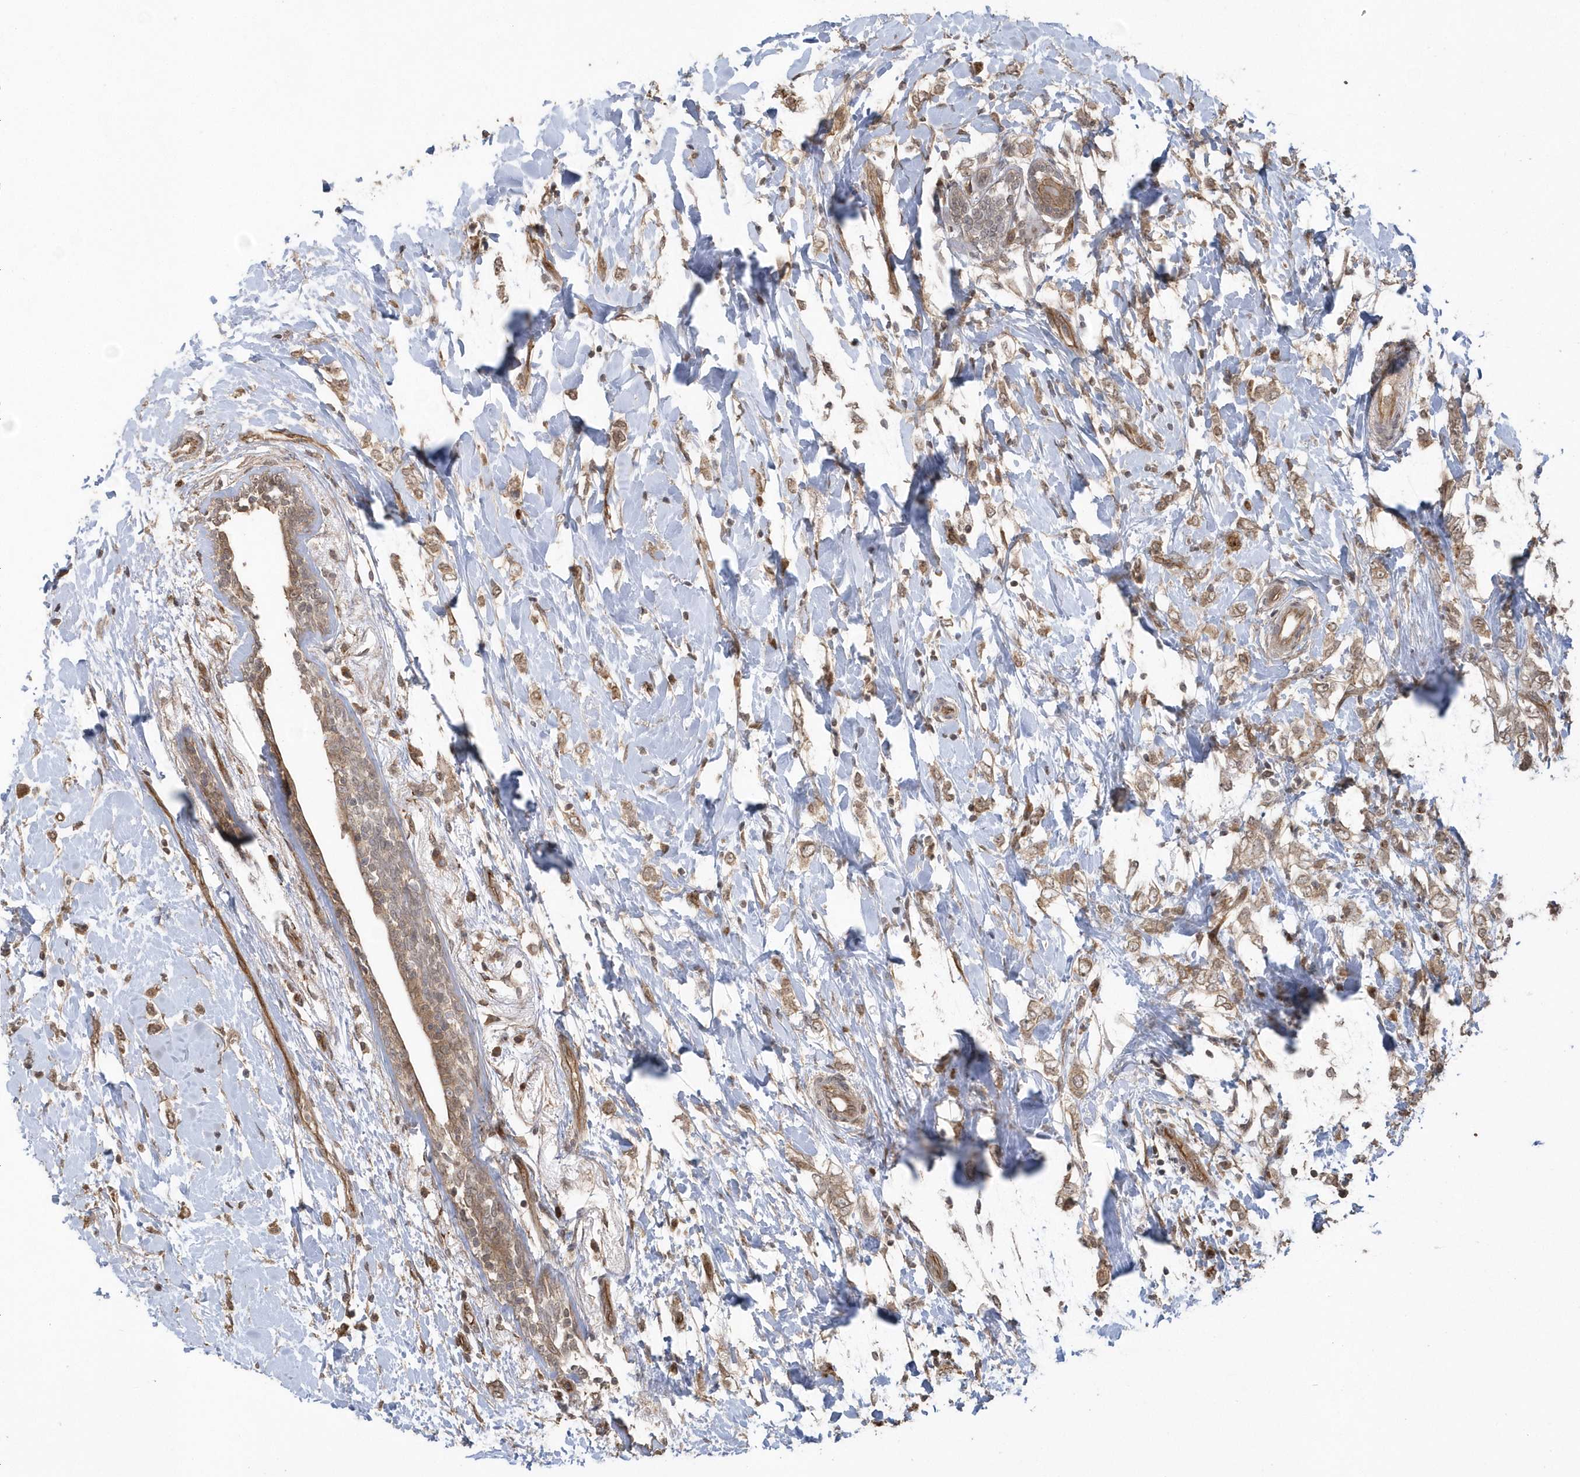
{"staining": {"intensity": "moderate", "quantity": ">75%", "location": "cytoplasmic/membranous"}, "tissue": "breast cancer", "cell_type": "Tumor cells", "image_type": "cancer", "snomed": [{"axis": "morphology", "description": "Normal tissue, NOS"}, {"axis": "morphology", "description": "Lobular carcinoma"}, {"axis": "topography", "description": "Breast"}], "caption": "Tumor cells demonstrate medium levels of moderate cytoplasmic/membranous expression in about >75% of cells in lobular carcinoma (breast). Nuclei are stained in blue.", "gene": "HERPUD1", "patient": {"sex": "female", "age": 47}}